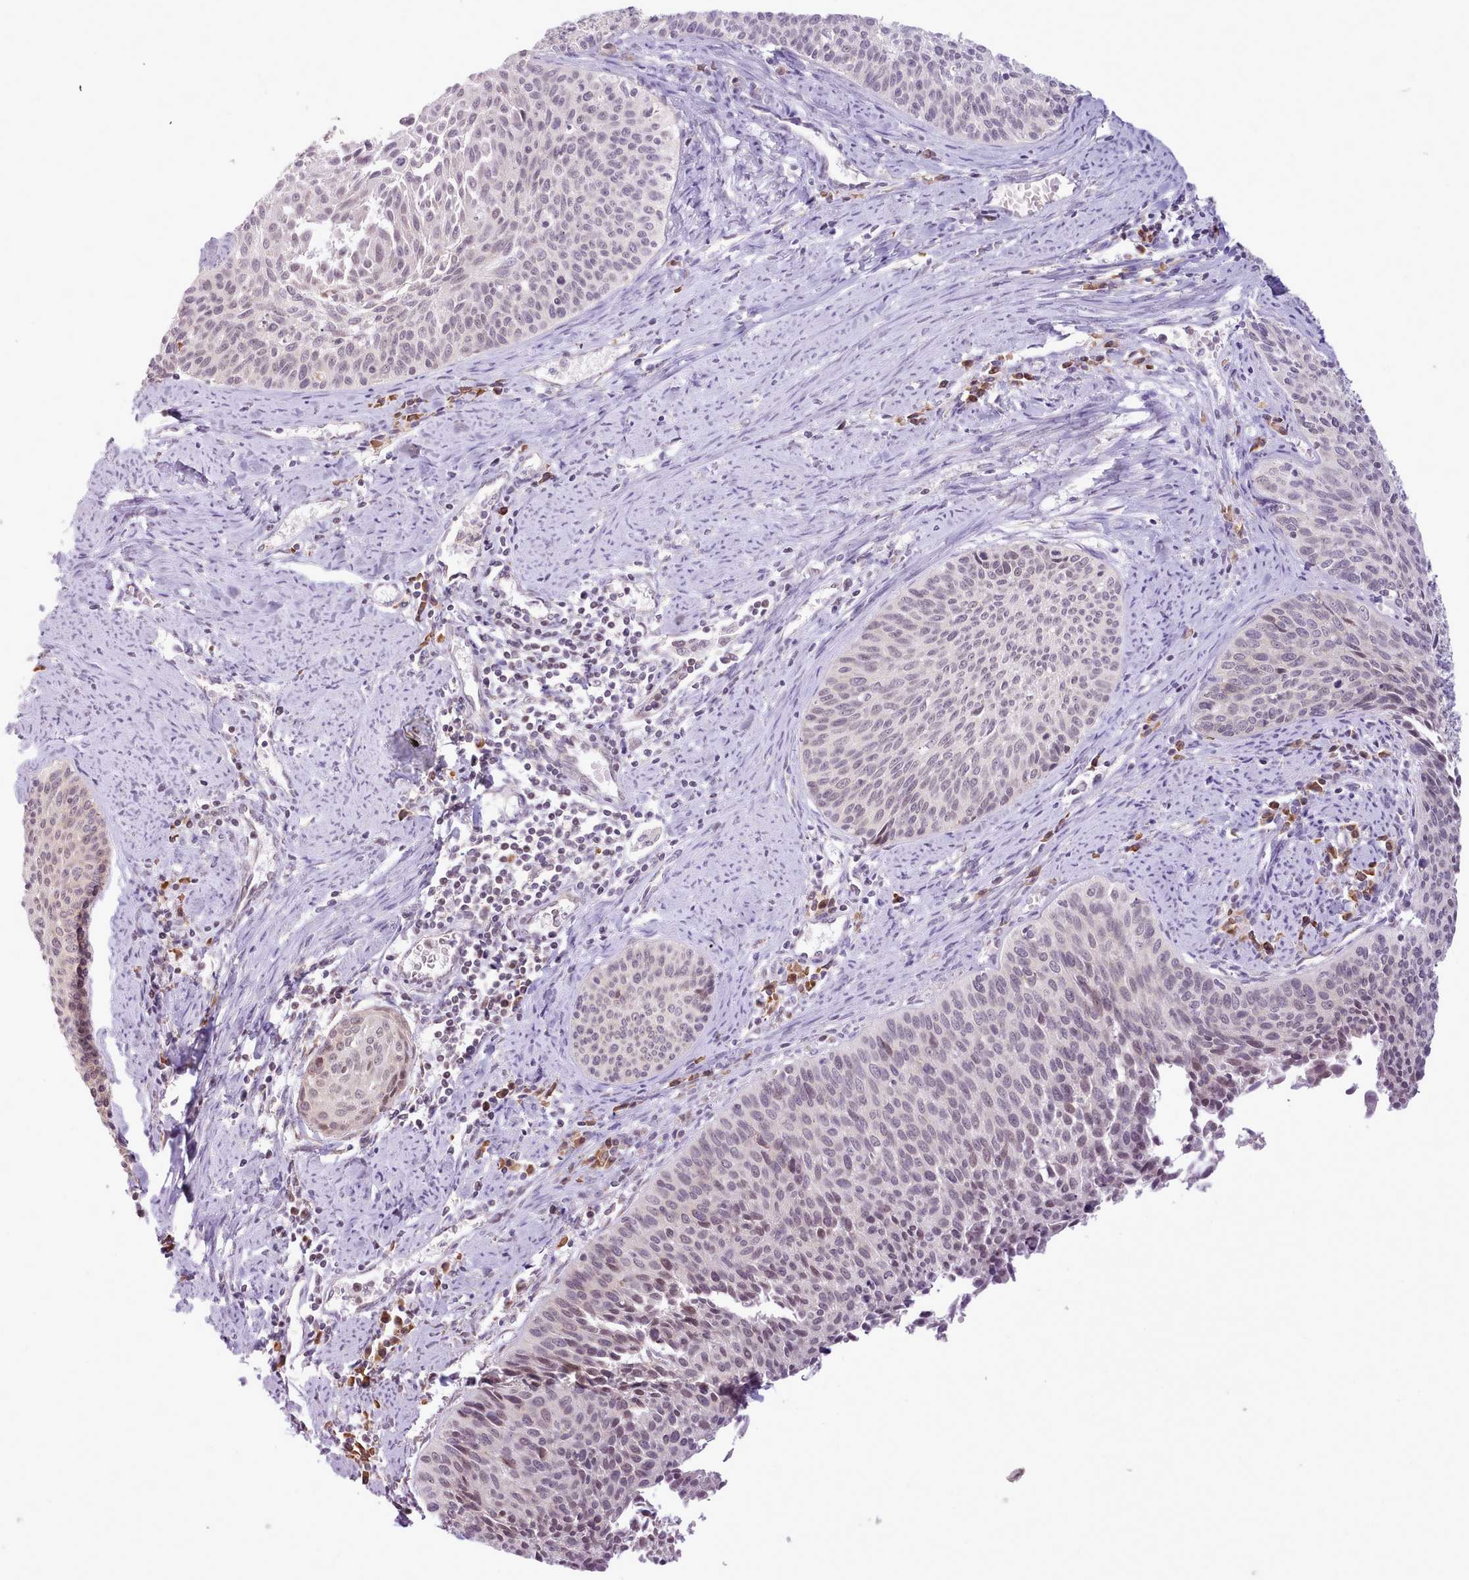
{"staining": {"intensity": "weak", "quantity": "25%-75%", "location": "nuclear"}, "tissue": "cervical cancer", "cell_type": "Tumor cells", "image_type": "cancer", "snomed": [{"axis": "morphology", "description": "Squamous cell carcinoma, NOS"}, {"axis": "topography", "description": "Cervix"}], "caption": "Weak nuclear protein expression is seen in approximately 25%-75% of tumor cells in cervical cancer.", "gene": "SEC61B", "patient": {"sex": "female", "age": 55}}